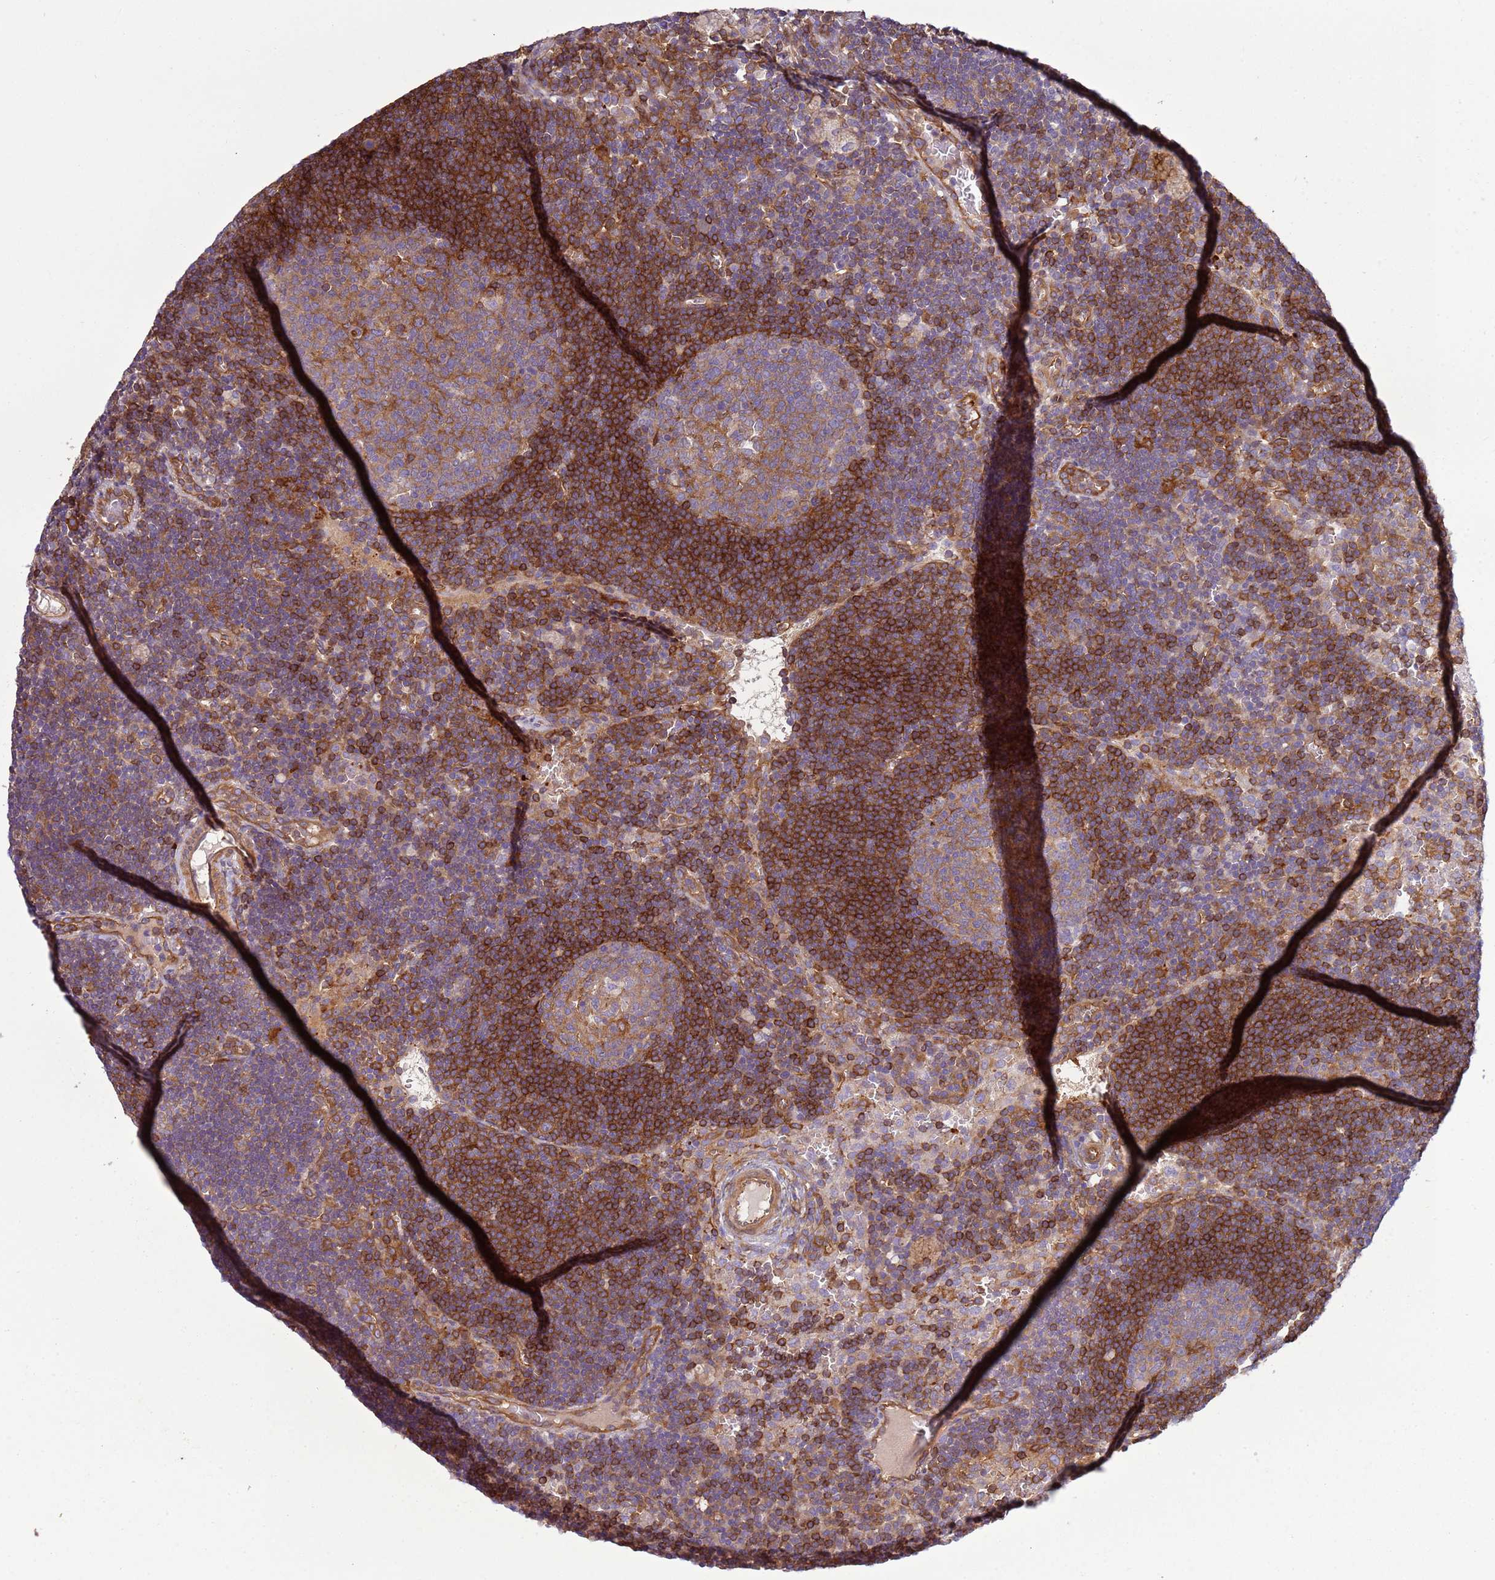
{"staining": {"intensity": "moderate", "quantity": "25%-75%", "location": "cytoplasmic/membranous"}, "tissue": "lymph node", "cell_type": "Germinal center cells", "image_type": "normal", "snomed": [{"axis": "morphology", "description": "Normal tissue, NOS"}, {"axis": "topography", "description": "Lymph node"}], "caption": "Protein staining of benign lymph node displays moderate cytoplasmic/membranous positivity in about 25%-75% of germinal center cells. The staining was performed using DAB, with brown indicating positive protein expression. Nuclei are stained blue with hematoxylin.", "gene": "SNX21", "patient": {"sex": "male", "age": 62}}